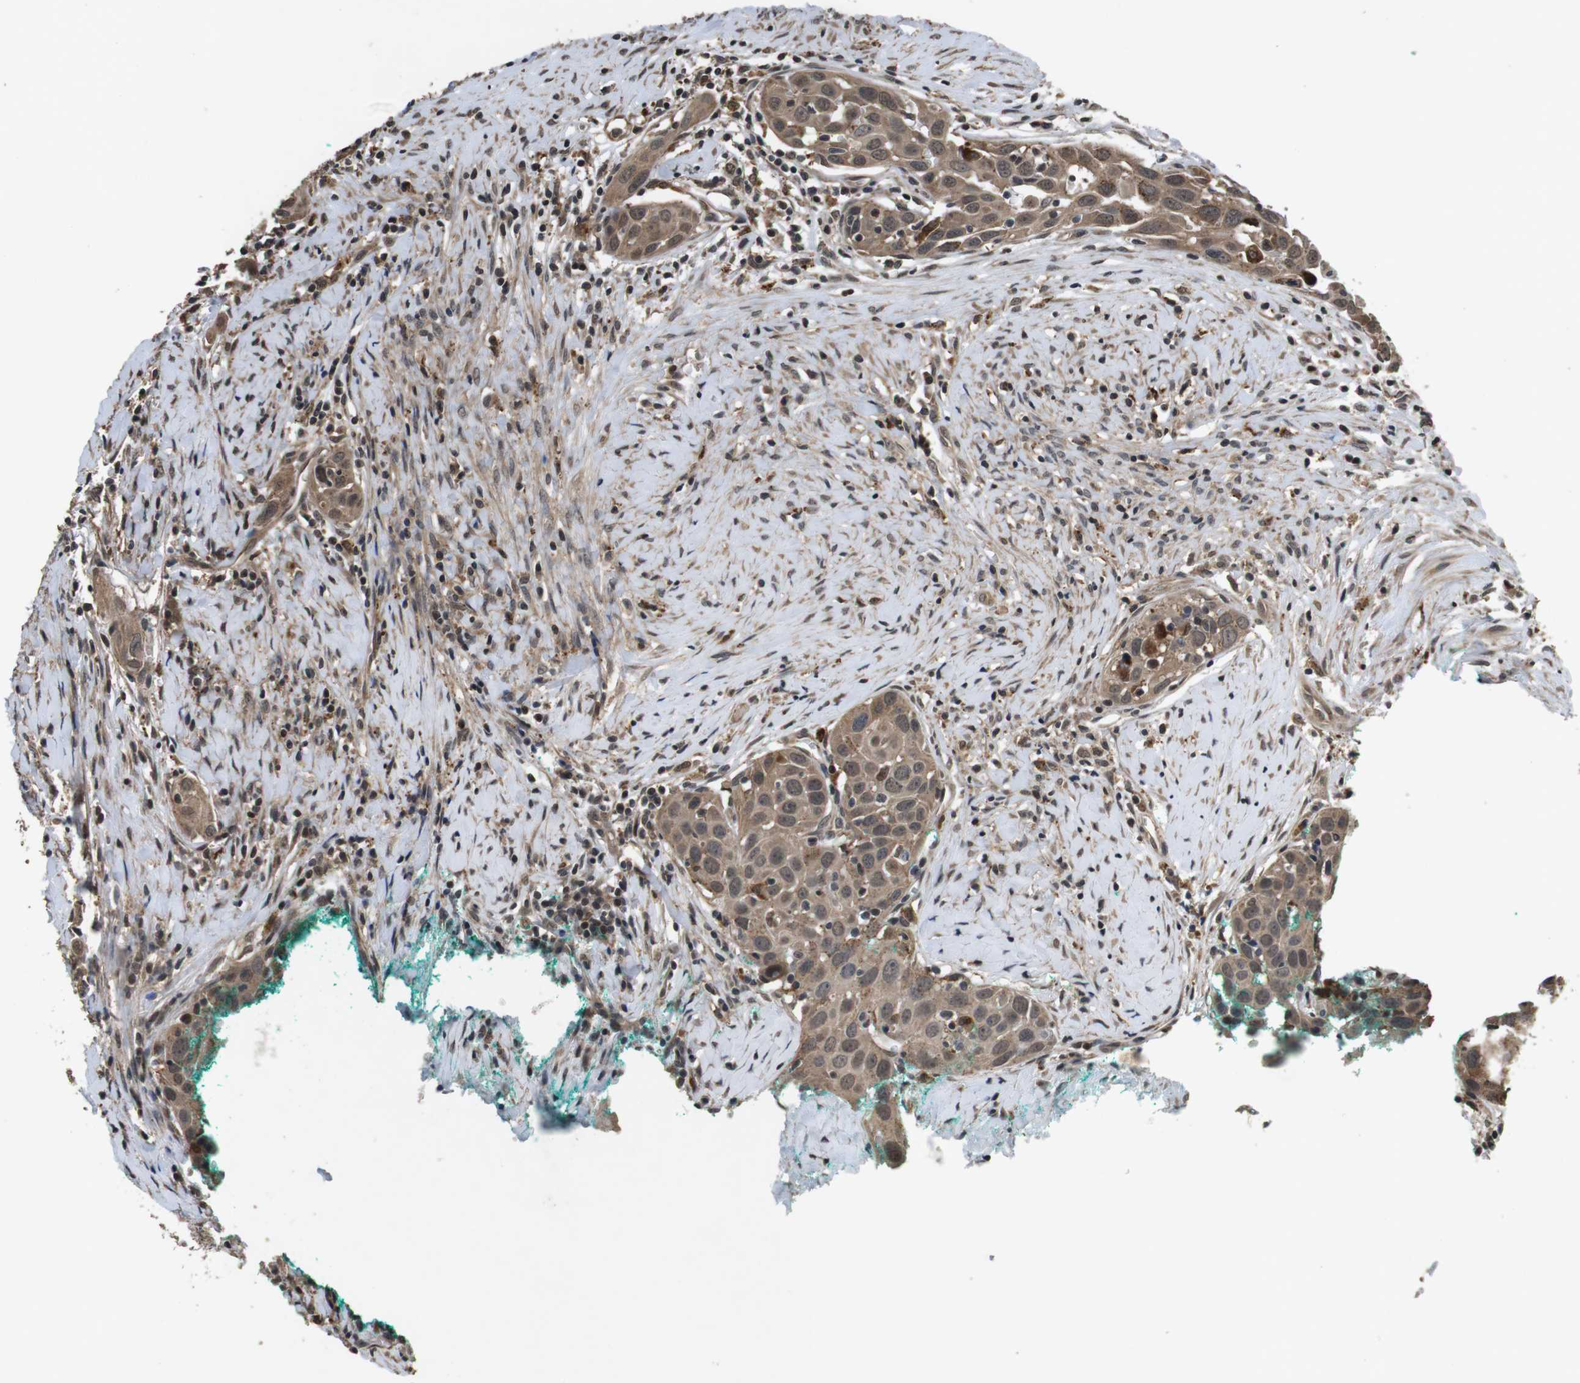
{"staining": {"intensity": "moderate", "quantity": ">75%", "location": "cytoplasmic/membranous"}, "tissue": "head and neck cancer", "cell_type": "Tumor cells", "image_type": "cancer", "snomed": [{"axis": "morphology", "description": "Squamous cell carcinoma, NOS"}, {"axis": "topography", "description": "Oral tissue"}, {"axis": "topography", "description": "Head-Neck"}], "caption": "This image shows immunohistochemistry (IHC) staining of human head and neck cancer, with medium moderate cytoplasmic/membranous positivity in about >75% of tumor cells.", "gene": "FZD10", "patient": {"sex": "female", "age": 50}}